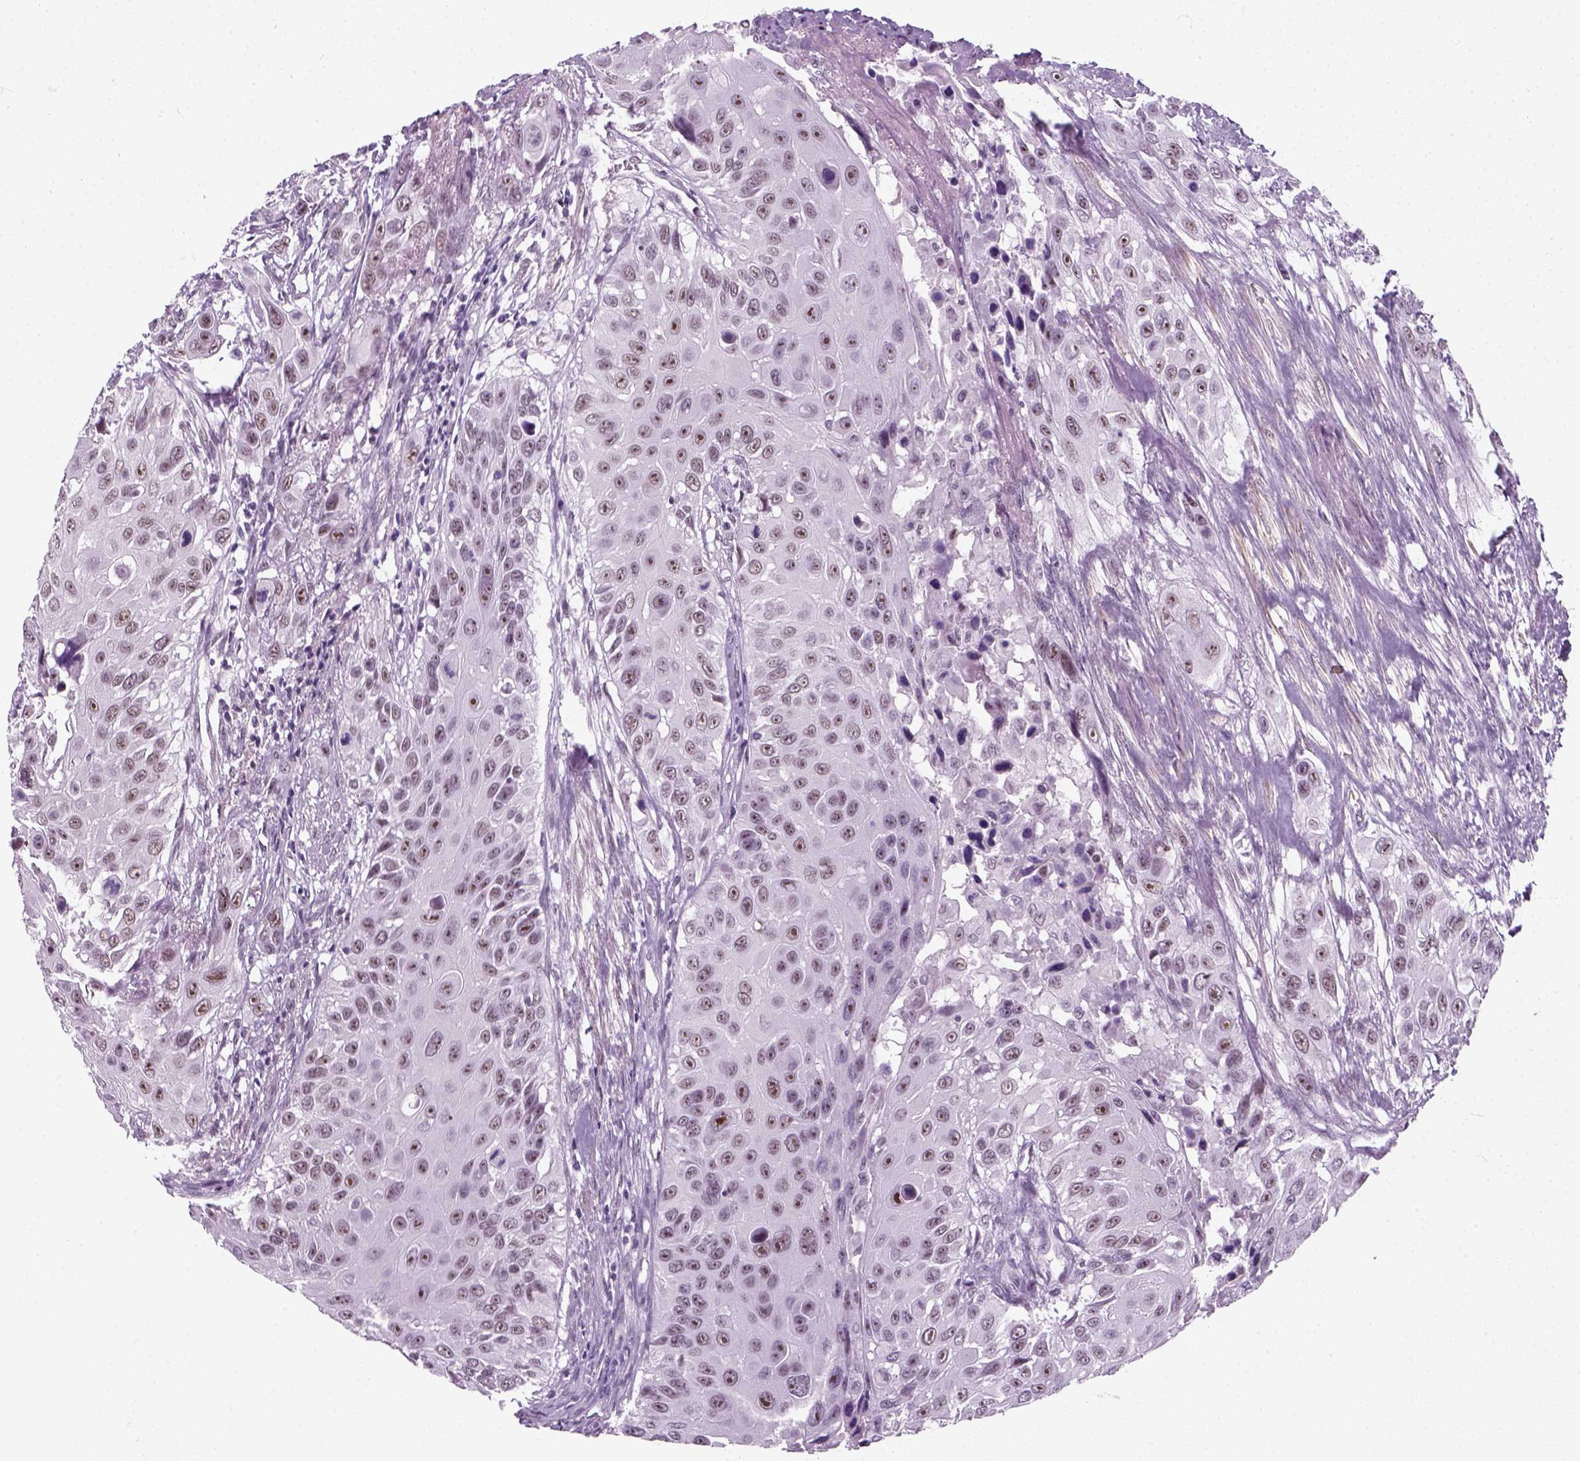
{"staining": {"intensity": "negative", "quantity": "none", "location": "none"}, "tissue": "urothelial cancer", "cell_type": "Tumor cells", "image_type": "cancer", "snomed": [{"axis": "morphology", "description": "Urothelial carcinoma, NOS"}, {"axis": "topography", "description": "Urinary bladder"}], "caption": "Histopathology image shows no protein positivity in tumor cells of transitional cell carcinoma tissue.", "gene": "ZNF865", "patient": {"sex": "male", "age": 55}}